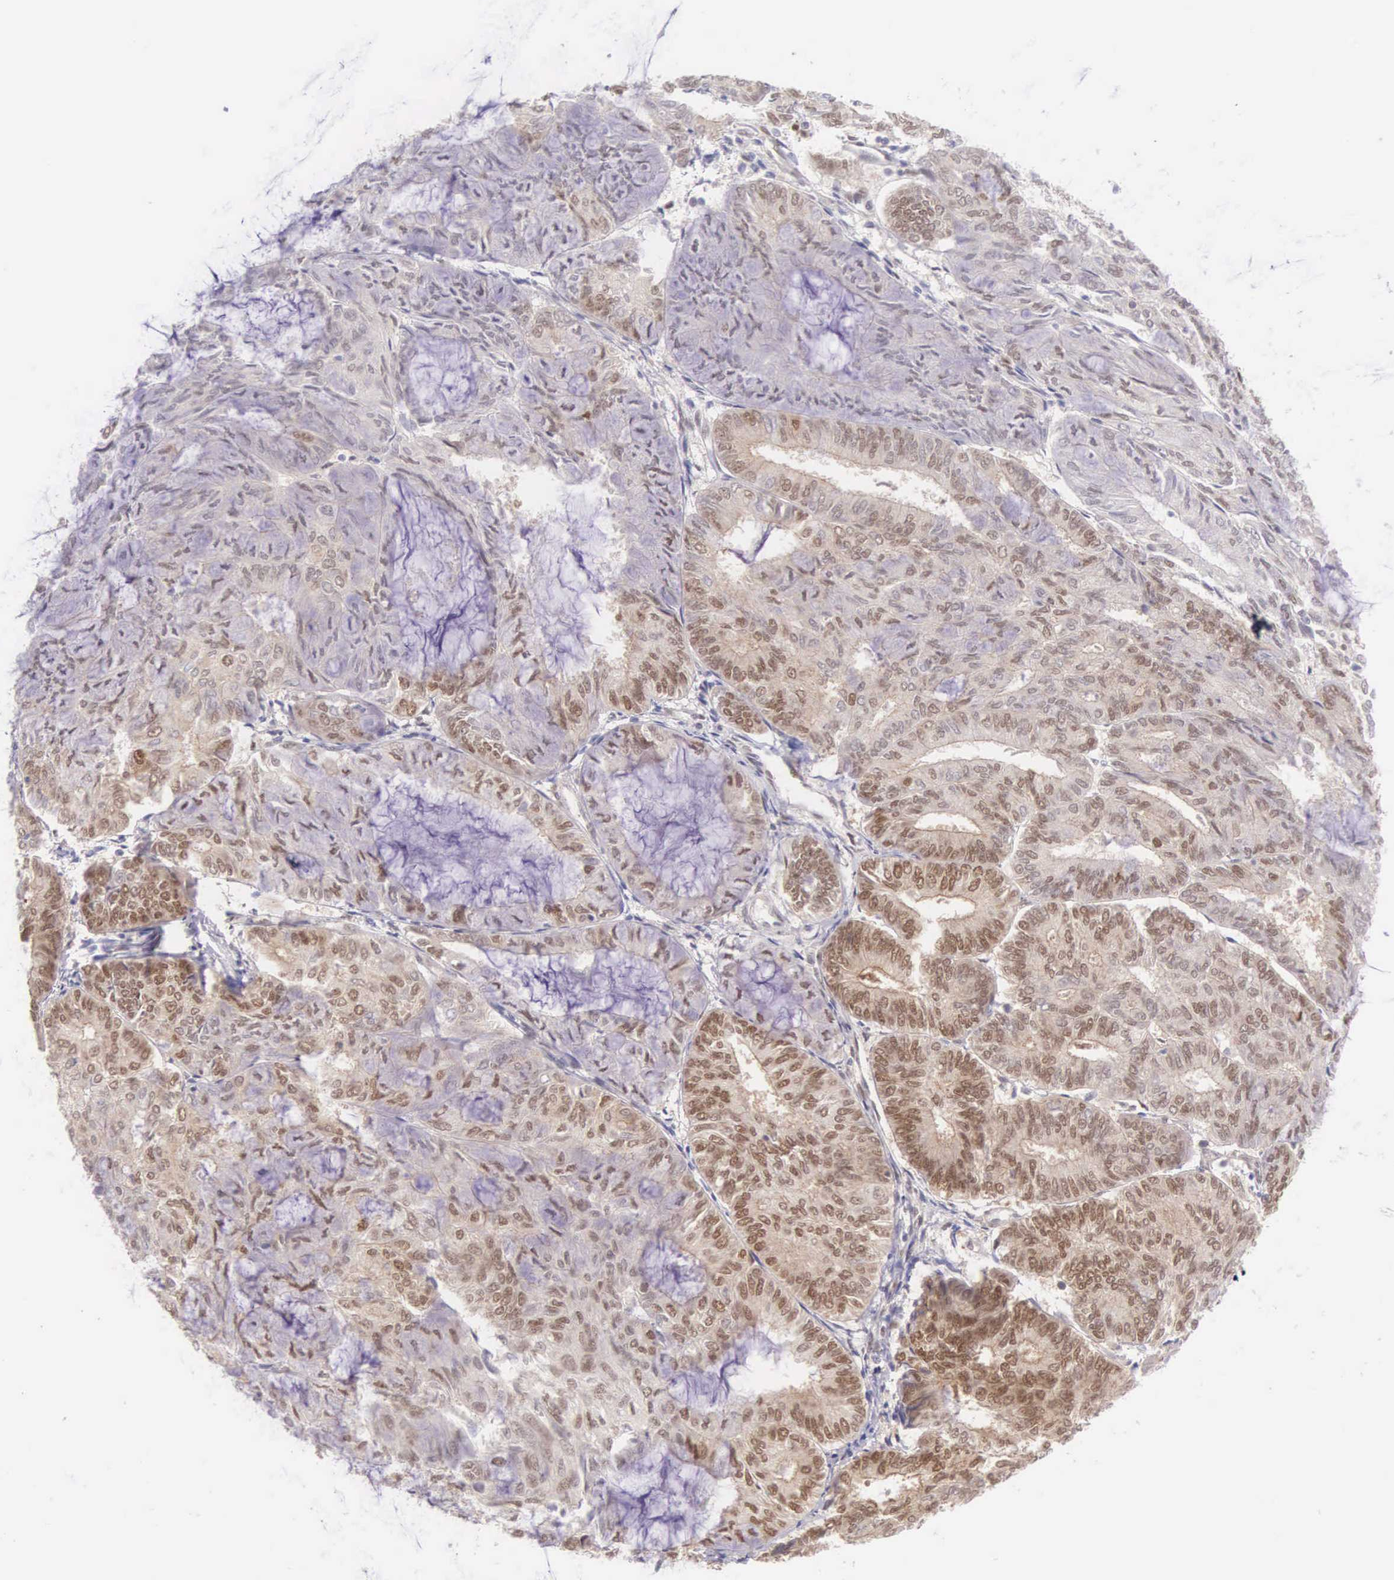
{"staining": {"intensity": "moderate", "quantity": ">75%", "location": "nuclear"}, "tissue": "endometrial cancer", "cell_type": "Tumor cells", "image_type": "cancer", "snomed": [{"axis": "morphology", "description": "Adenocarcinoma, NOS"}, {"axis": "topography", "description": "Endometrium"}], "caption": "A histopathology image of human endometrial cancer stained for a protein shows moderate nuclear brown staining in tumor cells.", "gene": "CCDC117", "patient": {"sex": "female", "age": 59}}